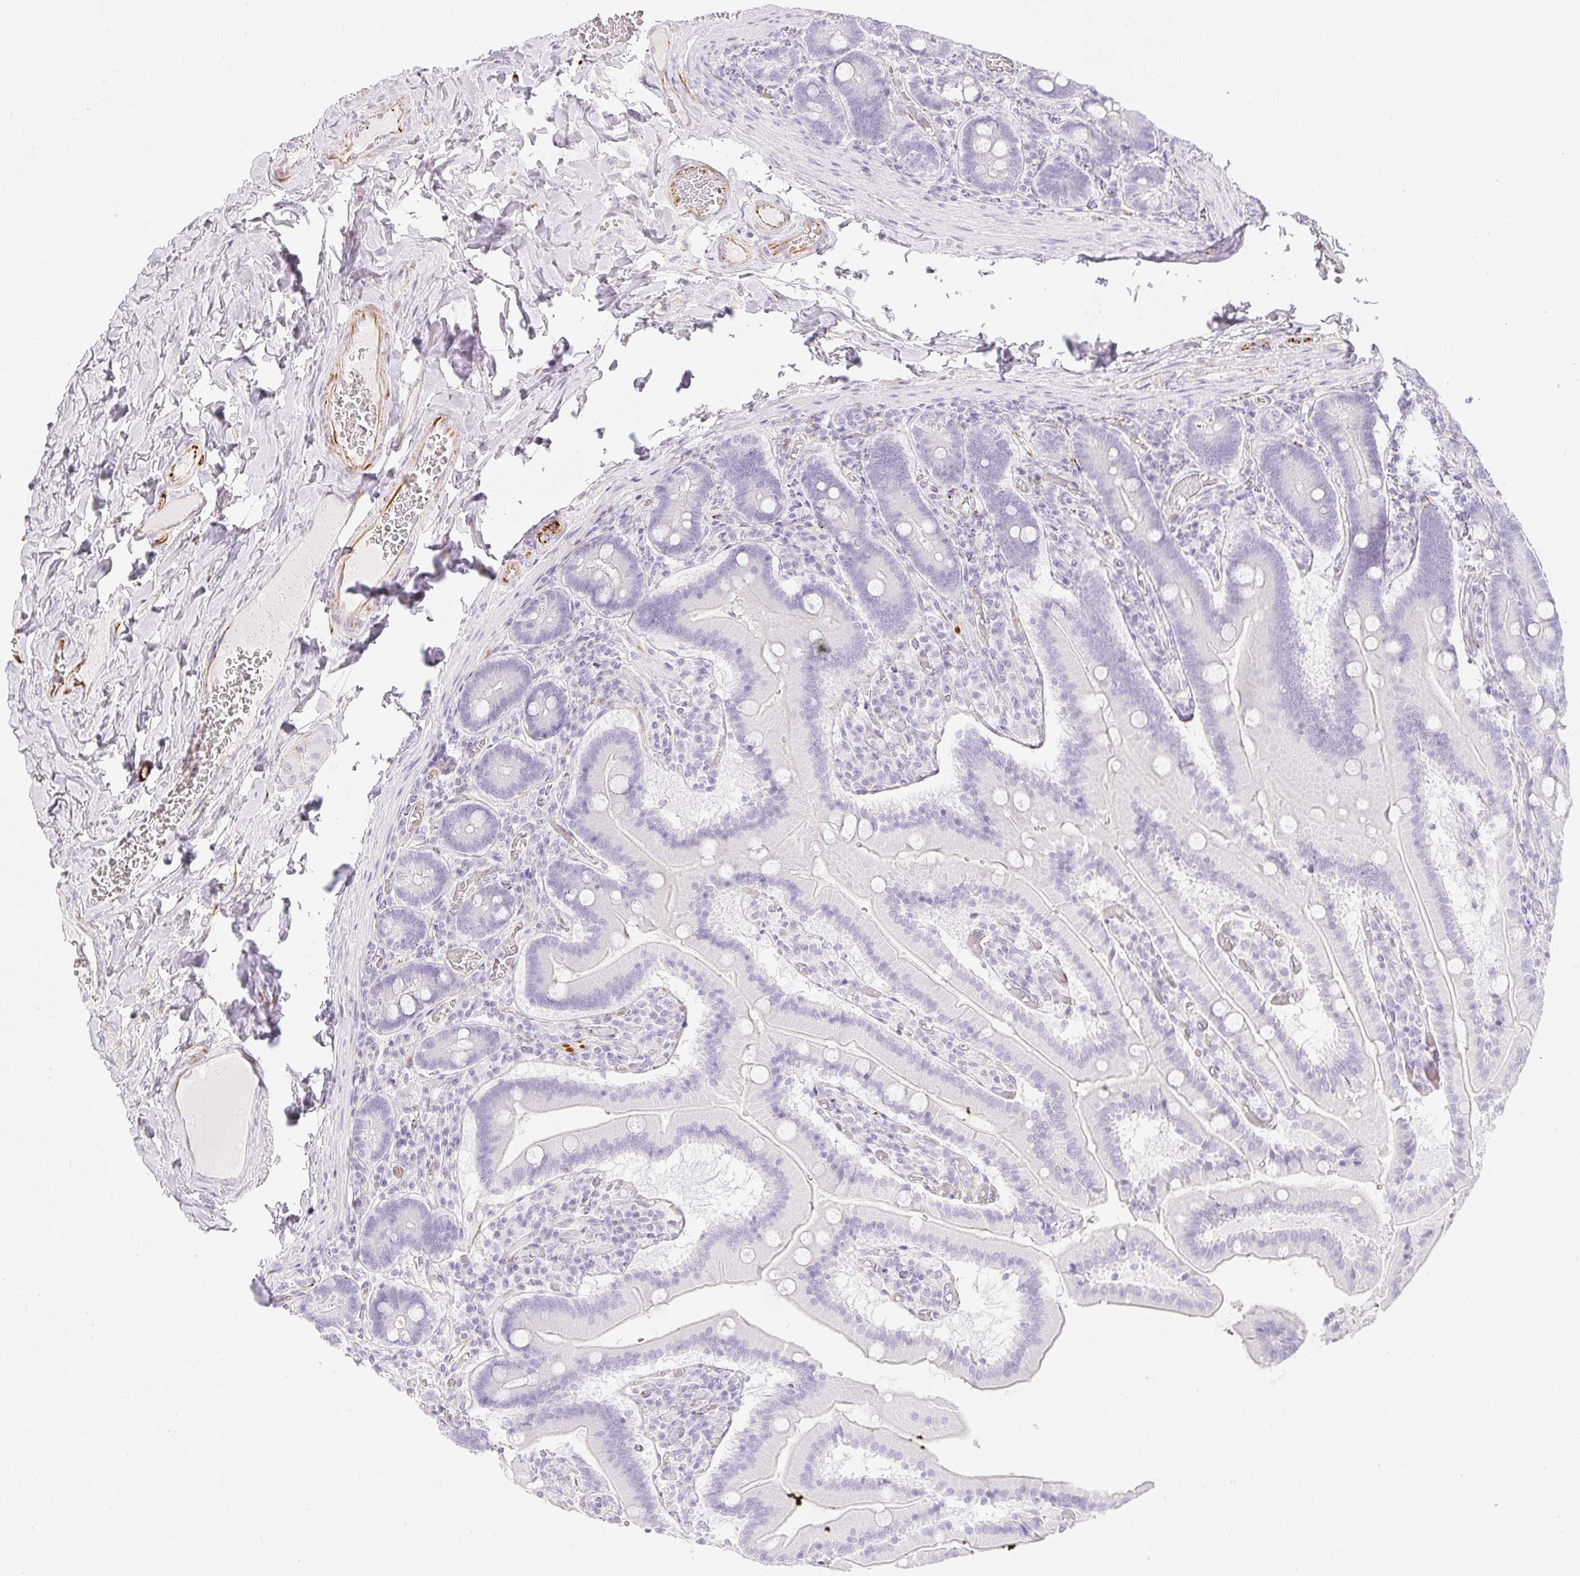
{"staining": {"intensity": "negative", "quantity": "none", "location": "none"}, "tissue": "duodenum", "cell_type": "Glandular cells", "image_type": "normal", "snomed": [{"axis": "morphology", "description": "Normal tissue, NOS"}, {"axis": "topography", "description": "Duodenum"}], "caption": "Immunohistochemical staining of unremarkable human duodenum displays no significant staining in glandular cells. Nuclei are stained in blue.", "gene": "ZNF689", "patient": {"sex": "female", "age": 62}}